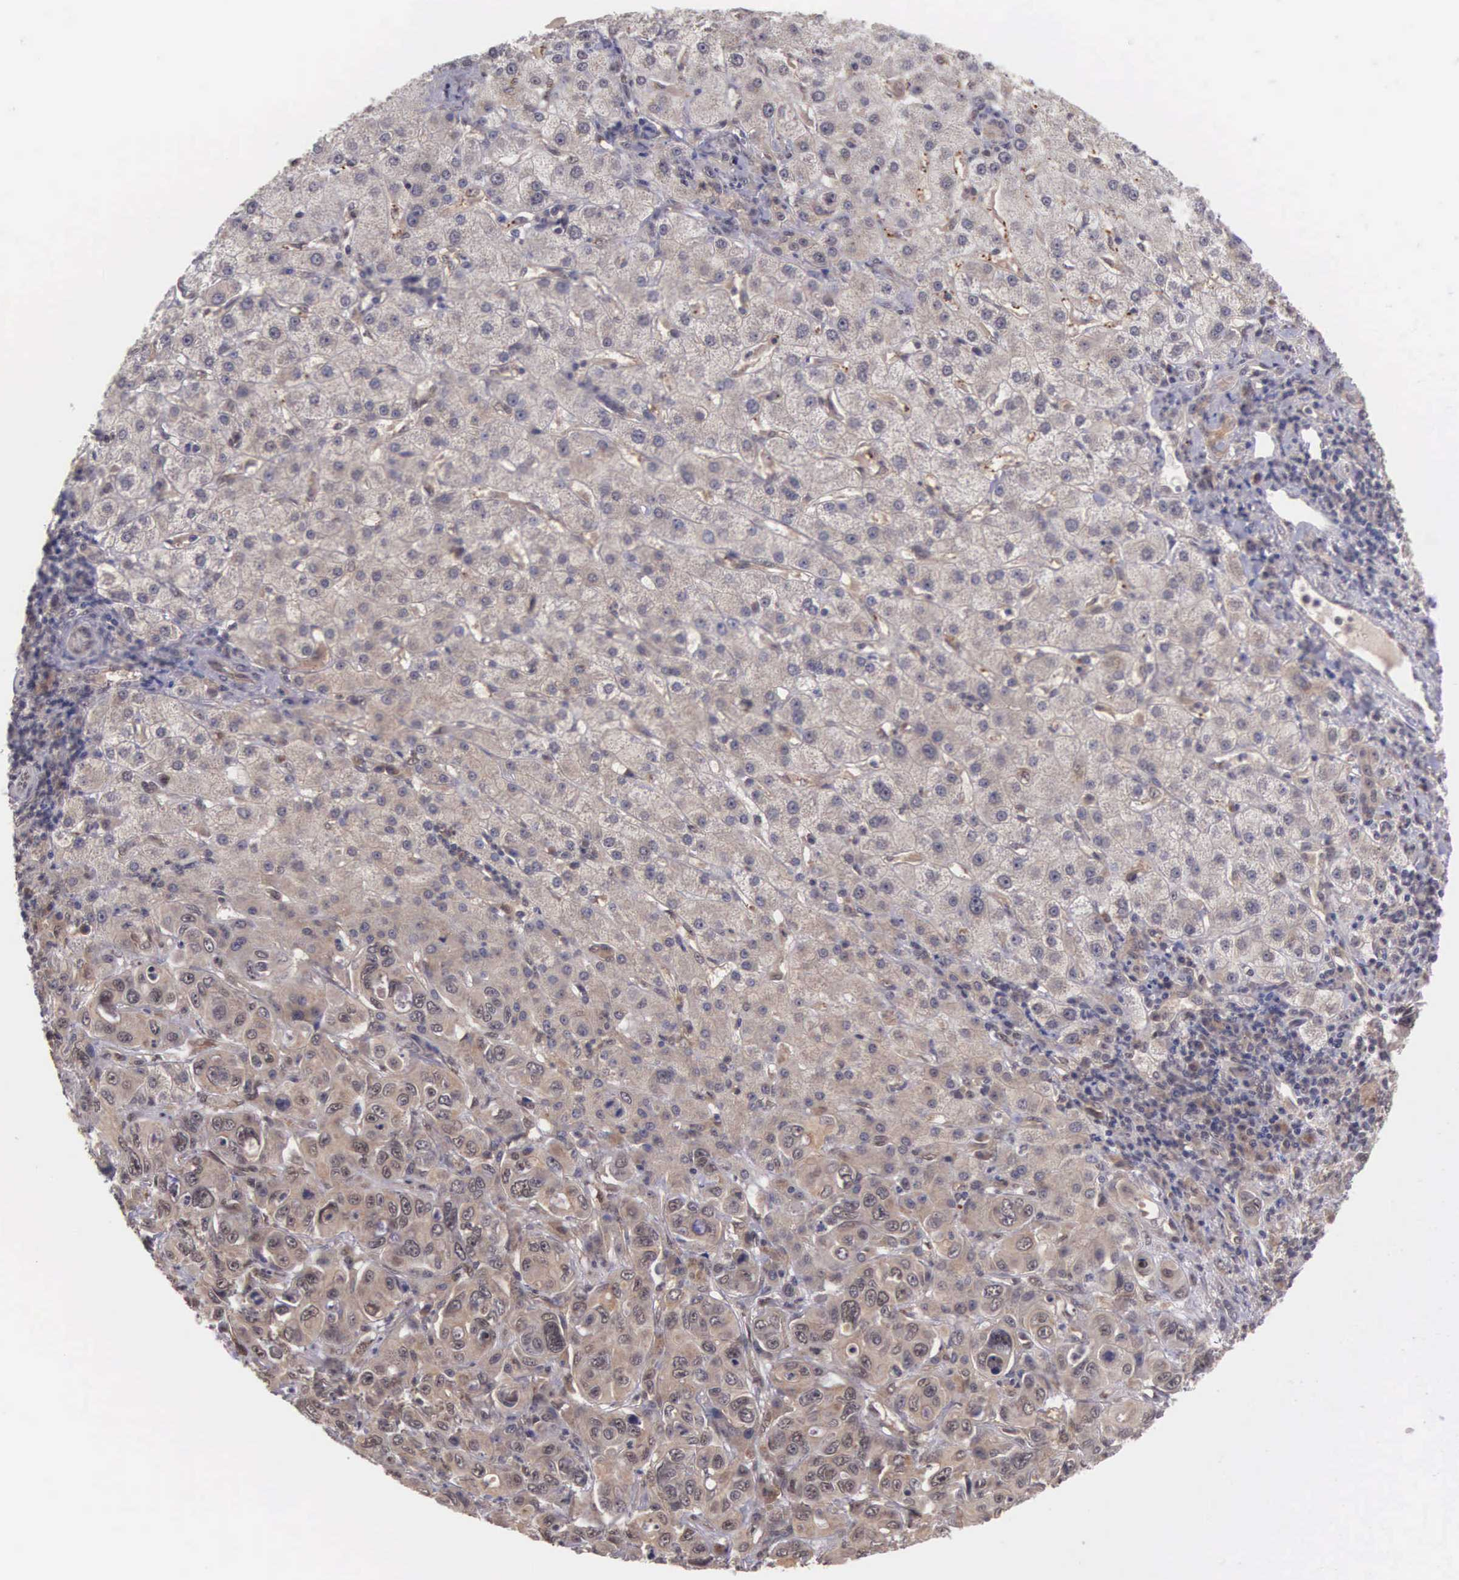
{"staining": {"intensity": "weak", "quantity": ">75%", "location": "cytoplasmic/membranous"}, "tissue": "liver cancer", "cell_type": "Tumor cells", "image_type": "cancer", "snomed": [{"axis": "morphology", "description": "Cholangiocarcinoma"}, {"axis": "topography", "description": "Liver"}], "caption": "Immunohistochemical staining of liver cholangiocarcinoma reveals low levels of weak cytoplasmic/membranous protein staining in about >75% of tumor cells.", "gene": "VASH1", "patient": {"sex": "female", "age": 79}}